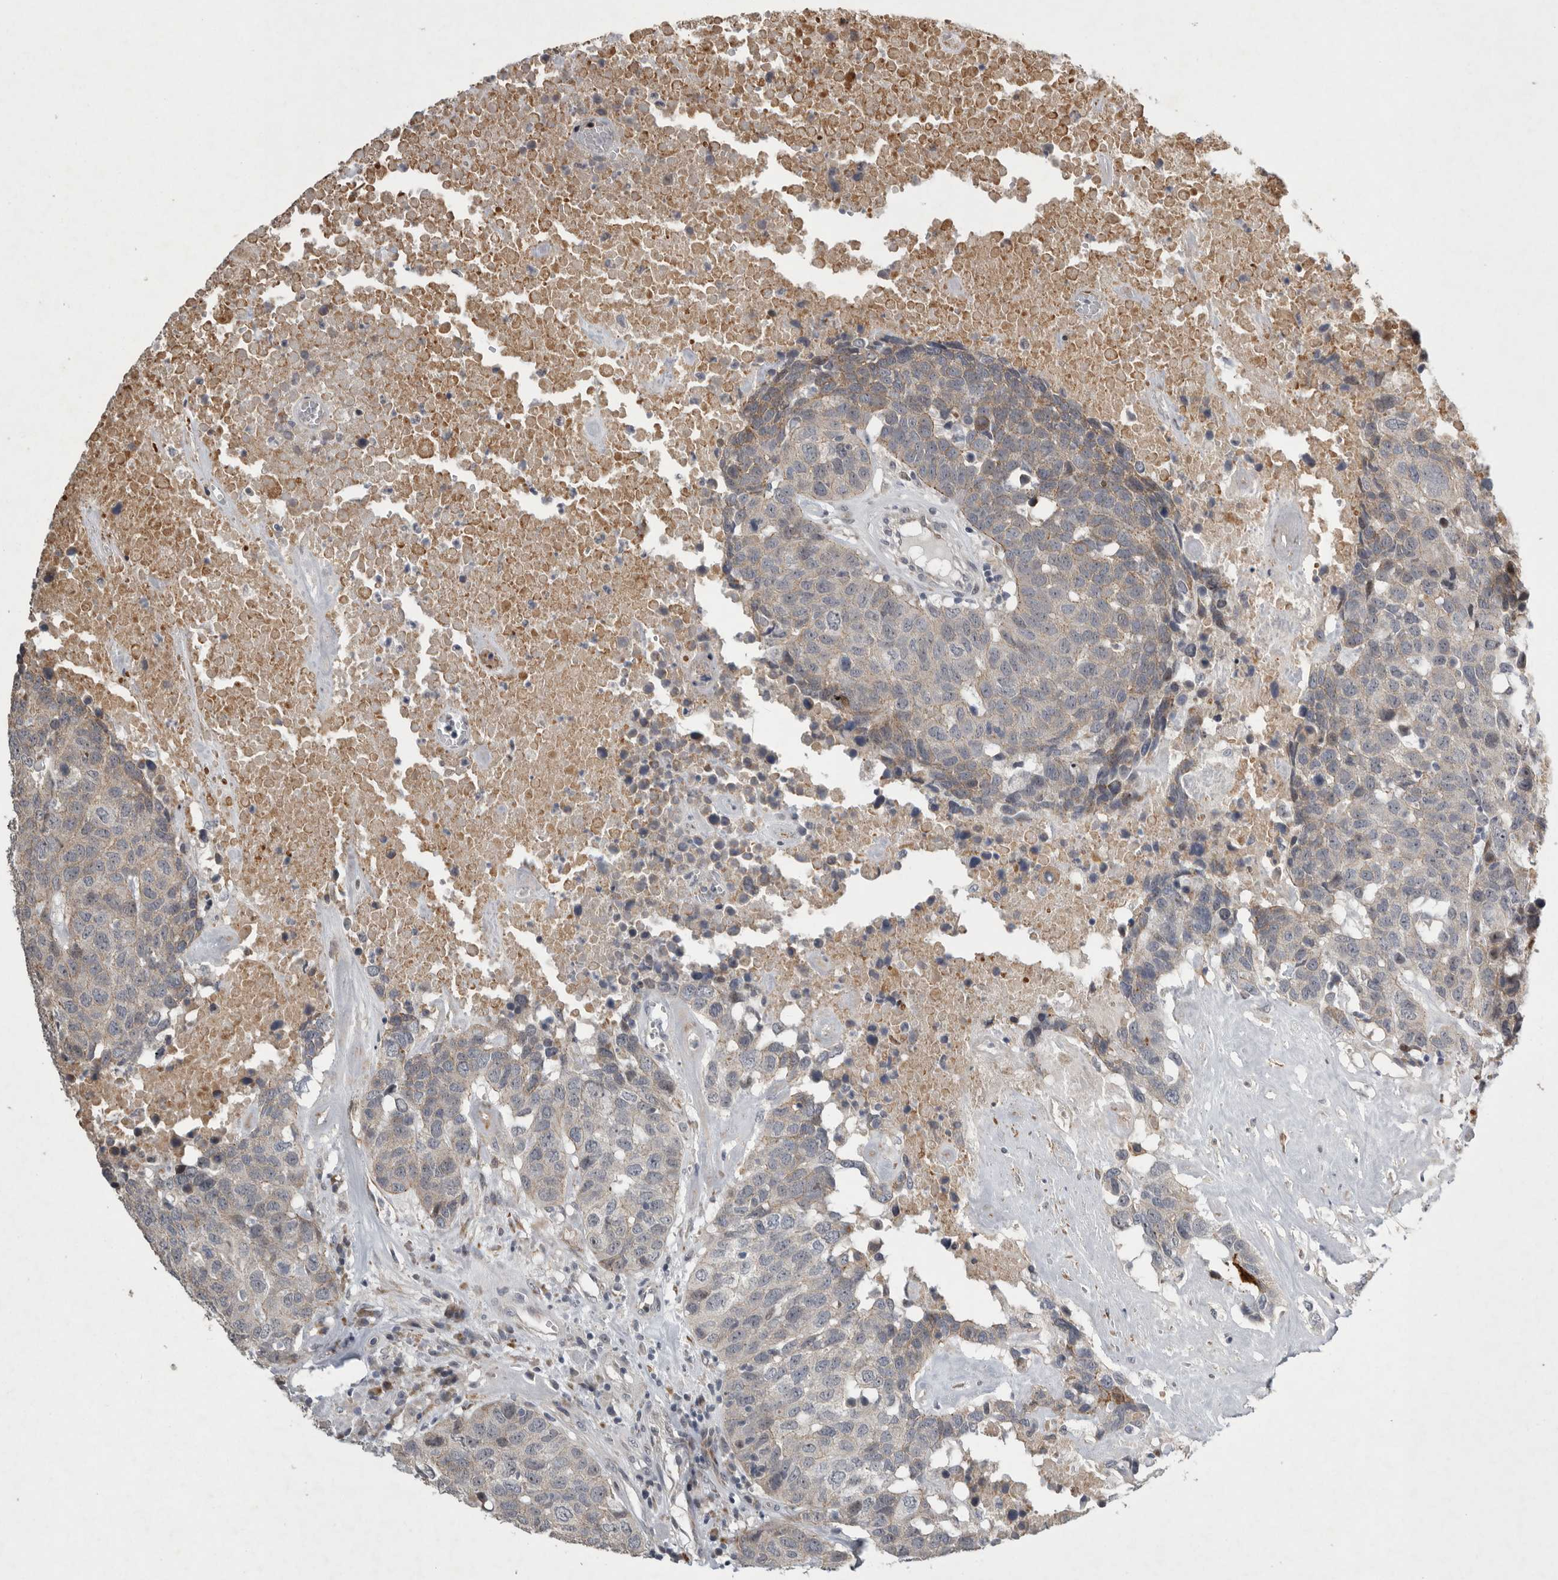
{"staining": {"intensity": "weak", "quantity": "<25%", "location": "cytoplasmic/membranous"}, "tissue": "head and neck cancer", "cell_type": "Tumor cells", "image_type": "cancer", "snomed": [{"axis": "morphology", "description": "Squamous cell carcinoma, NOS"}, {"axis": "topography", "description": "Head-Neck"}], "caption": "Head and neck squamous cell carcinoma was stained to show a protein in brown. There is no significant positivity in tumor cells. (Immunohistochemistry (ihc), brightfield microscopy, high magnification).", "gene": "MPDZ", "patient": {"sex": "male", "age": 66}}